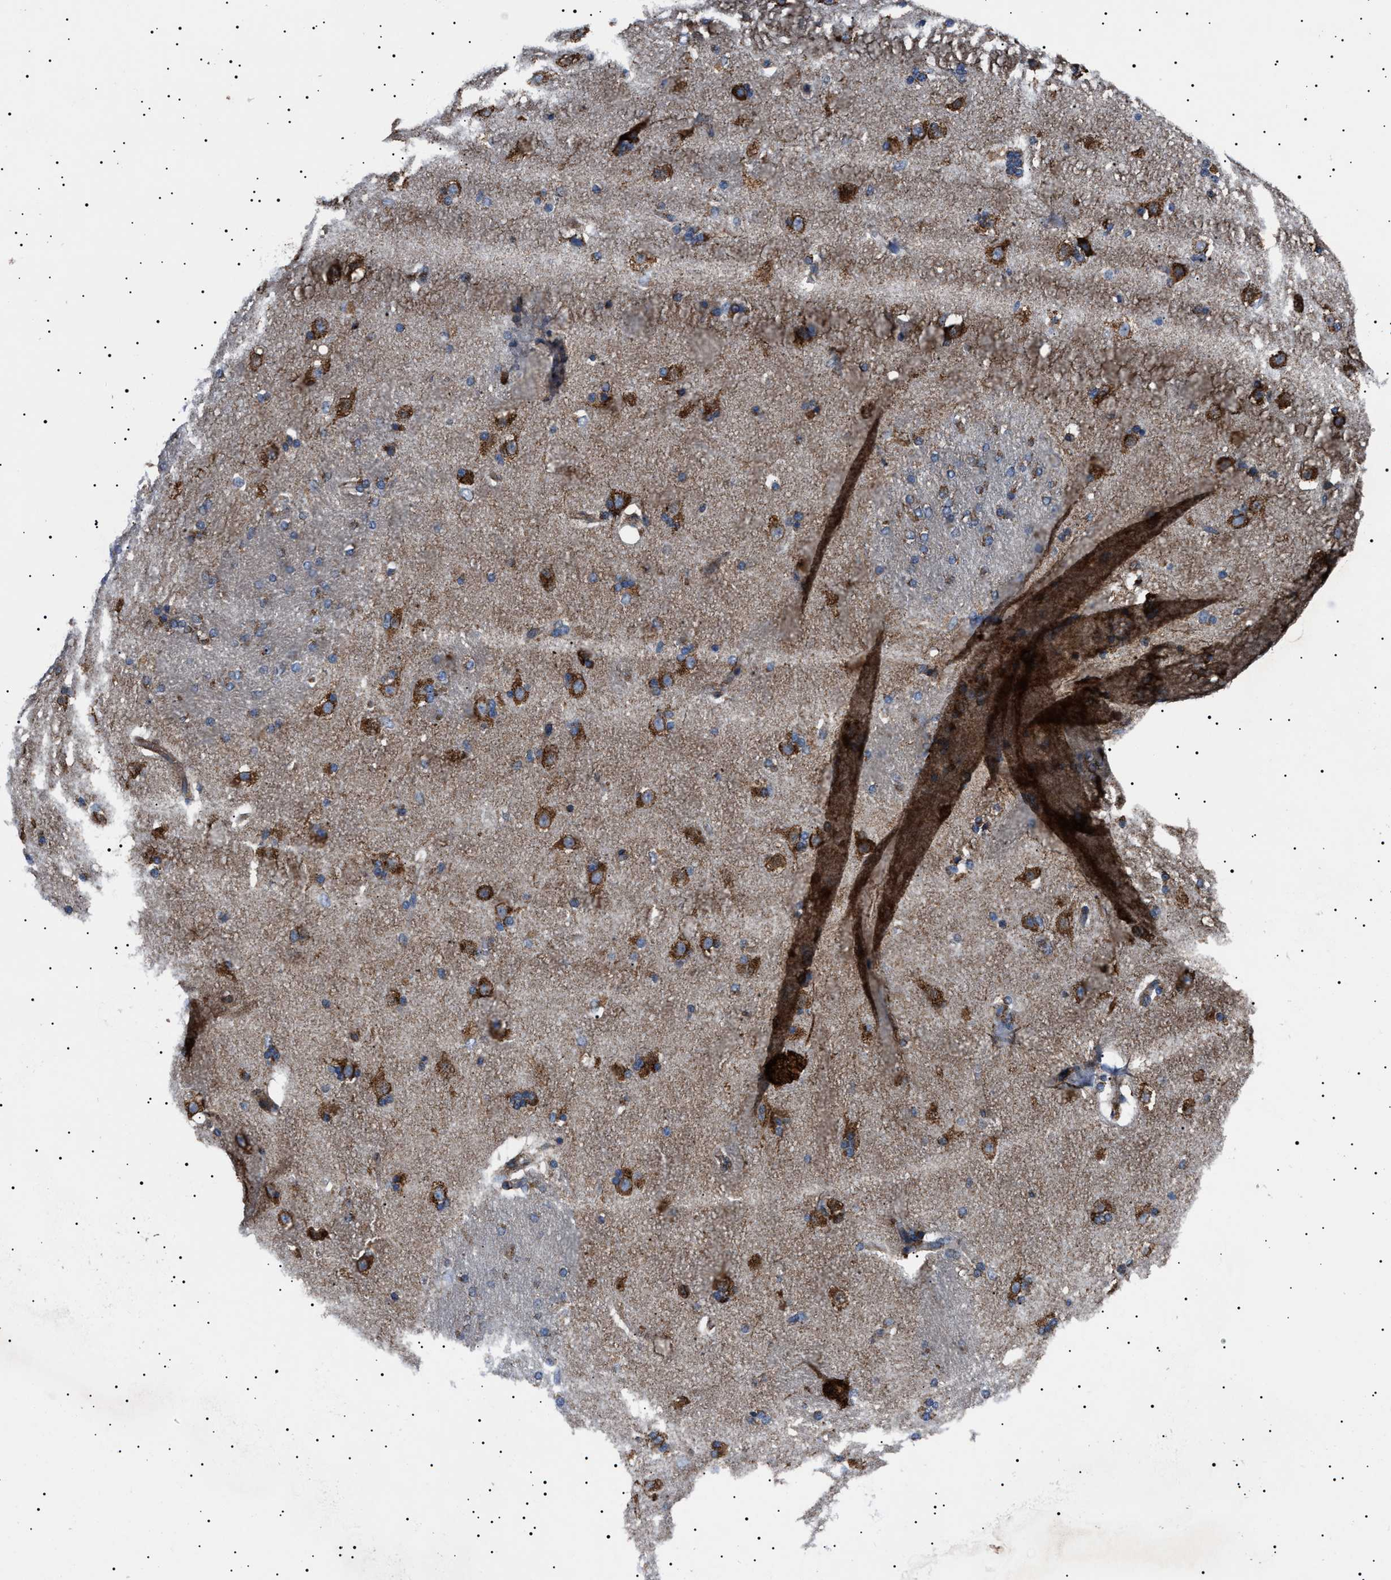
{"staining": {"intensity": "moderate", "quantity": ">75%", "location": "cytoplasmic/membranous"}, "tissue": "caudate", "cell_type": "Glial cells", "image_type": "normal", "snomed": [{"axis": "morphology", "description": "Normal tissue, NOS"}, {"axis": "topography", "description": "Lateral ventricle wall"}], "caption": "Caudate stained with DAB (3,3'-diaminobenzidine) immunohistochemistry (IHC) demonstrates medium levels of moderate cytoplasmic/membranous staining in approximately >75% of glial cells. (DAB IHC, brown staining for protein, blue staining for nuclei).", "gene": "TOP1MT", "patient": {"sex": "female", "age": 19}}